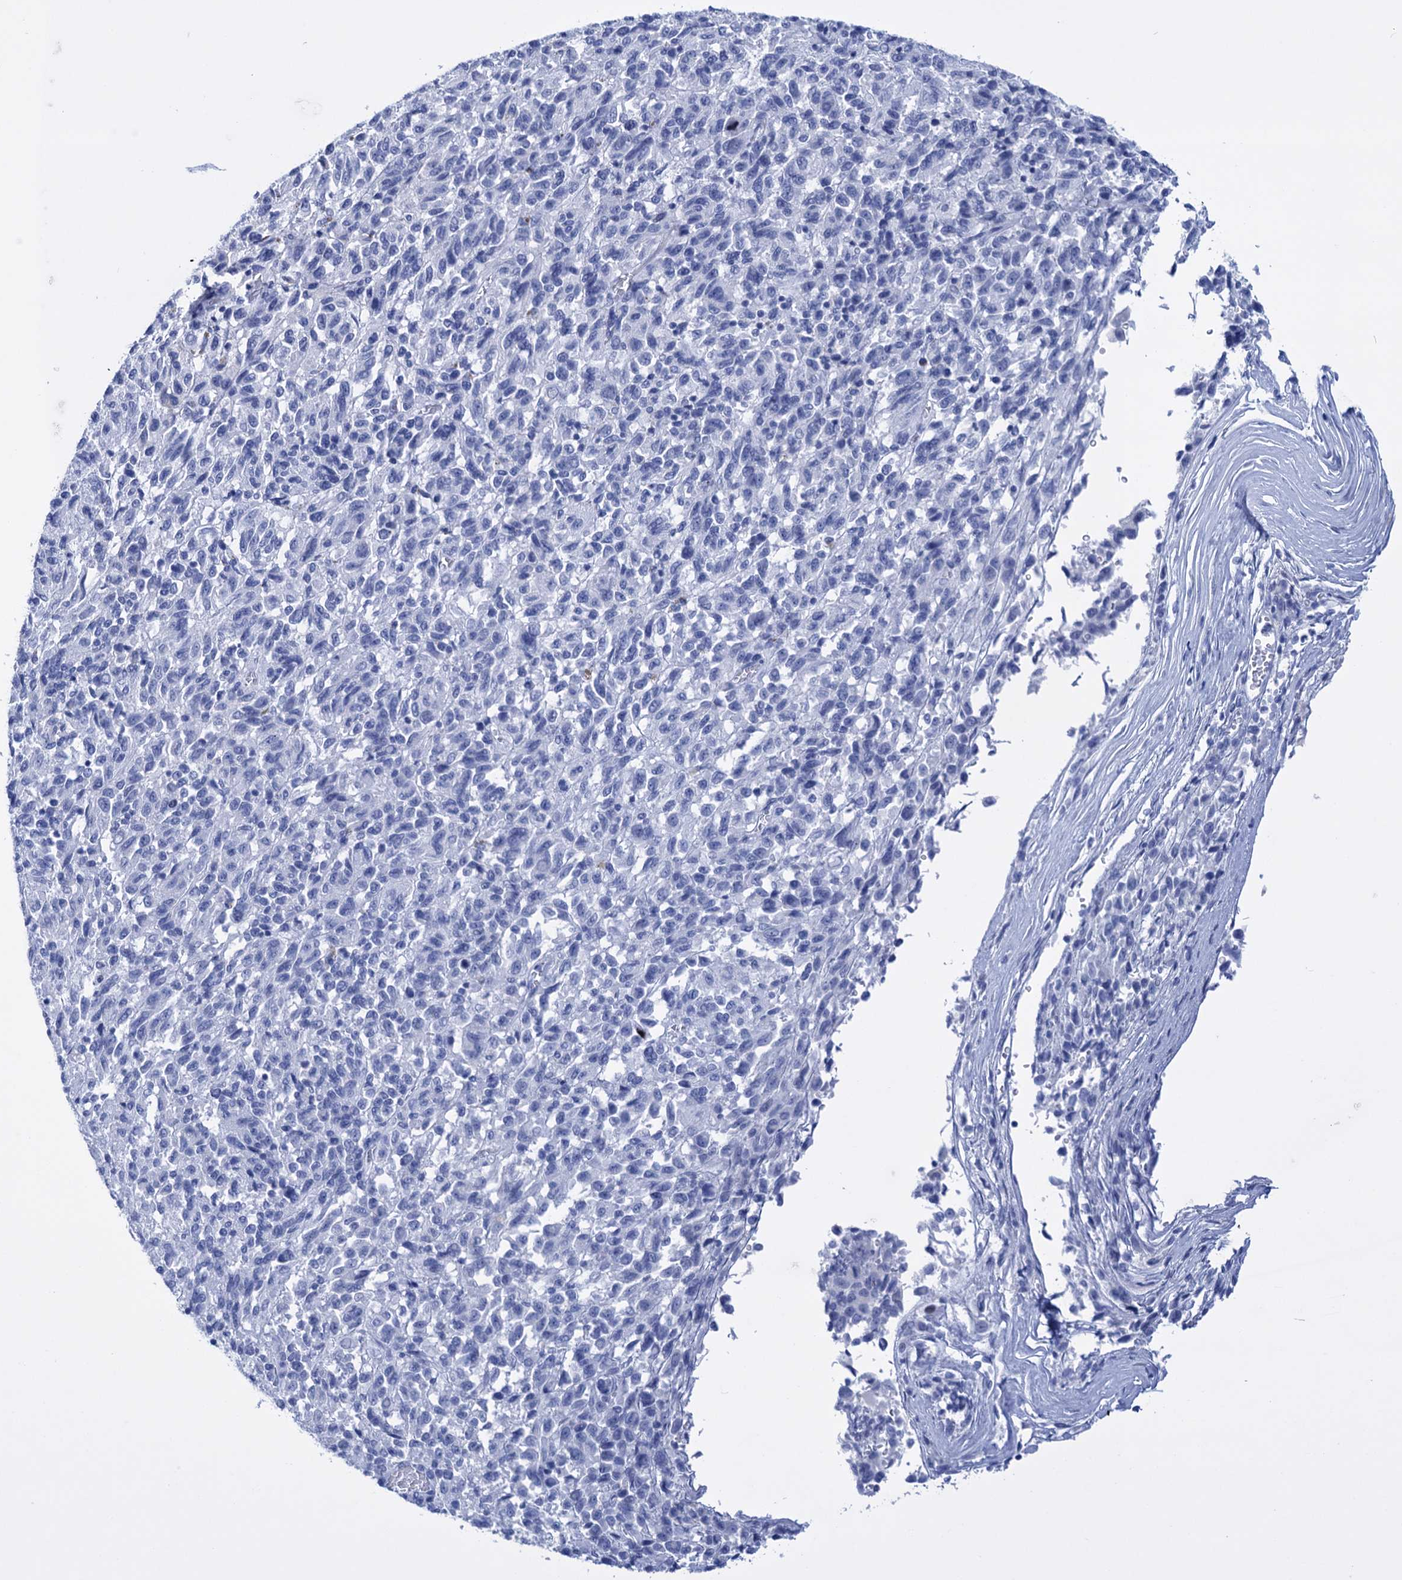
{"staining": {"intensity": "negative", "quantity": "none", "location": "none"}, "tissue": "melanoma", "cell_type": "Tumor cells", "image_type": "cancer", "snomed": [{"axis": "morphology", "description": "Malignant melanoma, Metastatic site"}, {"axis": "topography", "description": "Lung"}], "caption": "Melanoma stained for a protein using immunohistochemistry (IHC) shows no positivity tumor cells.", "gene": "FBXW12", "patient": {"sex": "male", "age": 64}}